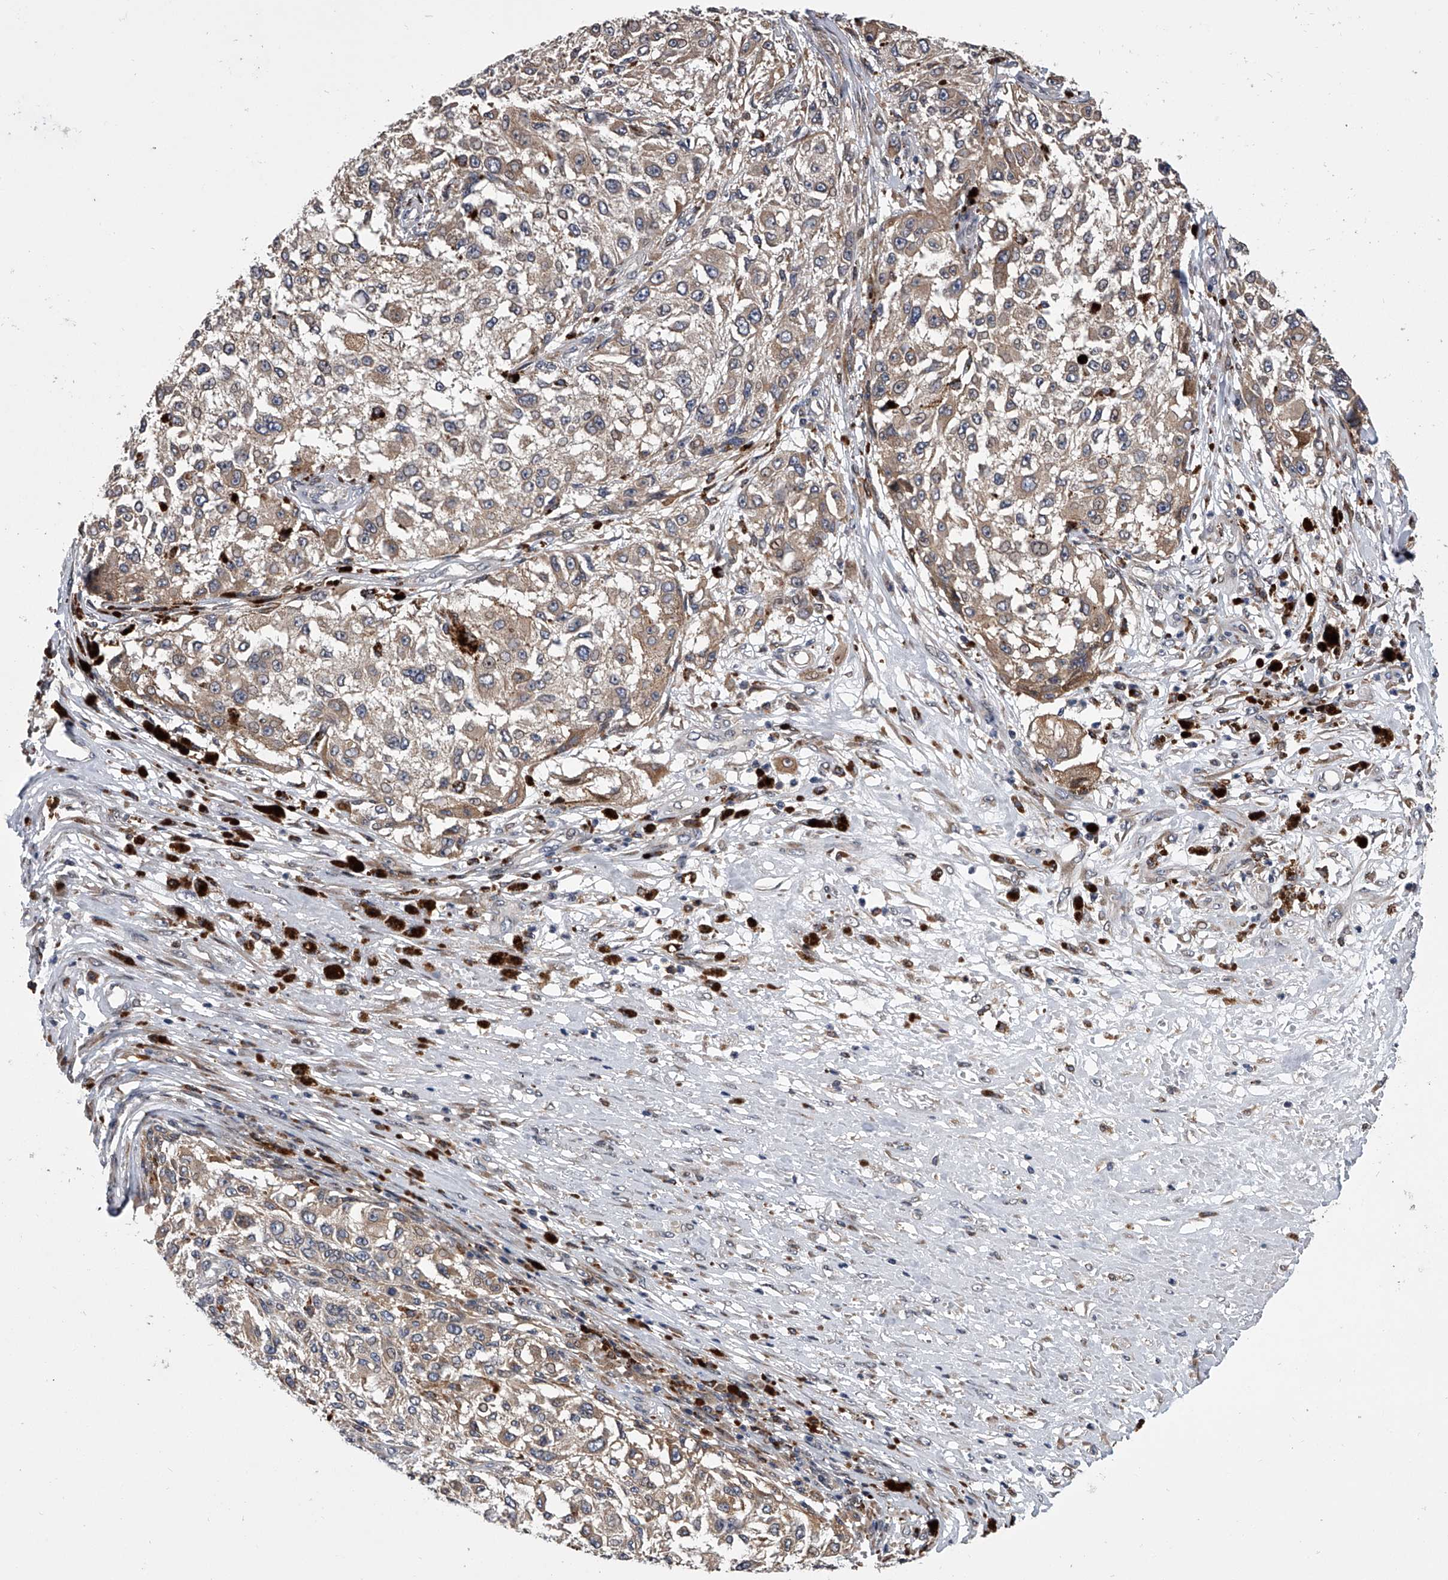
{"staining": {"intensity": "weak", "quantity": "25%-75%", "location": "cytoplasmic/membranous"}, "tissue": "melanoma", "cell_type": "Tumor cells", "image_type": "cancer", "snomed": [{"axis": "morphology", "description": "Necrosis, NOS"}, {"axis": "morphology", "description": "Malignant melanoma, NOS"}, {"axis": "topography", "description": "Skin"}], "caption": "Malignant melanoma stained for a protein (brown) reveals weak cytoplasmic/membranous positive staining in about 25%-75% of tumor cells.", "gene": "TRIM8", "patient": {"sex": "female", "age": 87}}